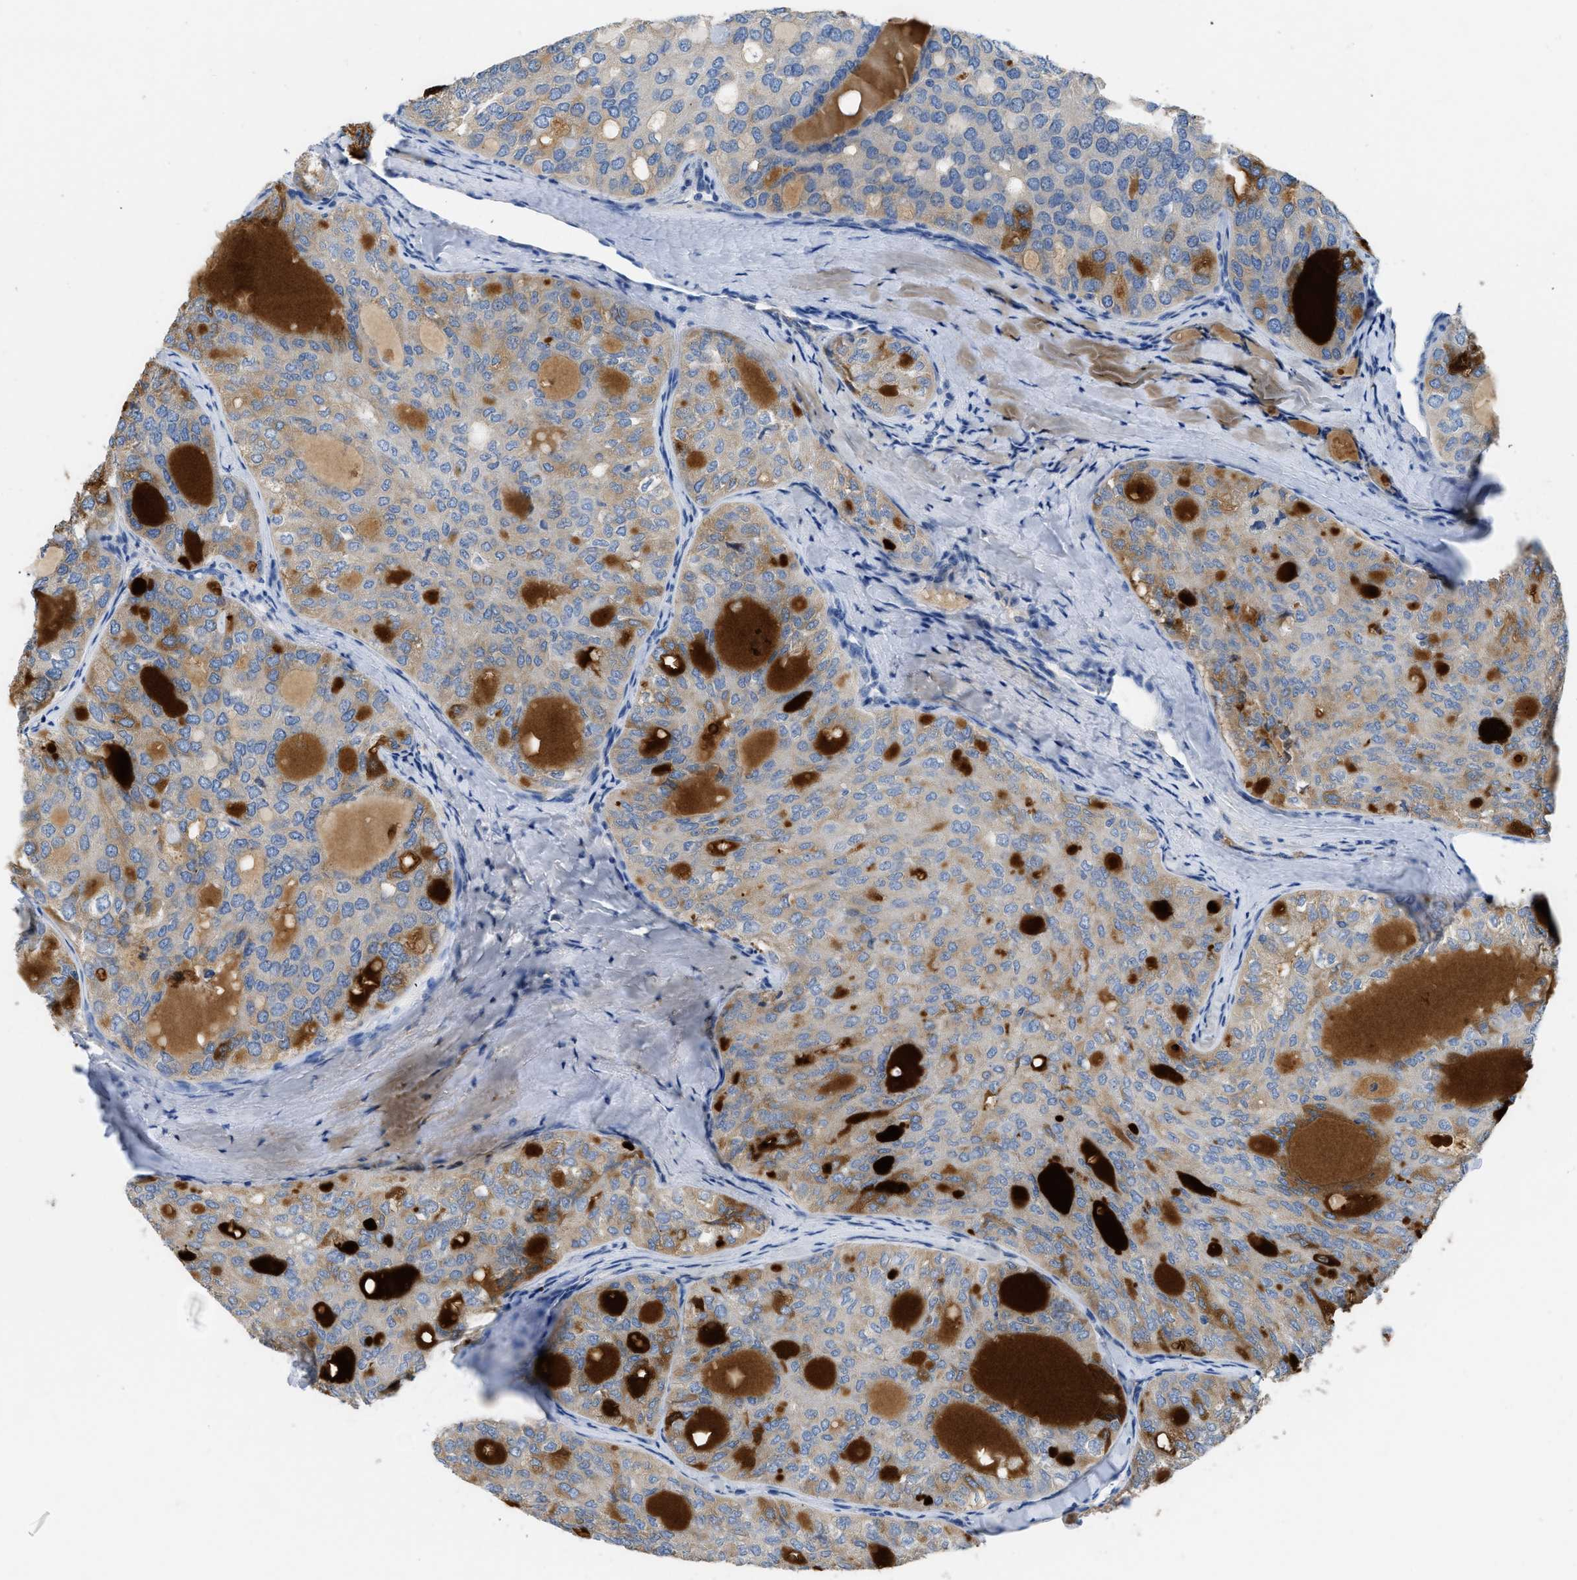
{"staining": {"intensity": "weak", "quantity": "25%-75%", "location": "cytoplasmic/membranous"}, "tissue": "thyroid cancer", "cell_type": "Tumor cells", "image_type": "cancer", "snomed": [{"axis": "morphology", "description": "Follicular adenoma carcinoma, NOS"}, {"axis": "topography", "description": "Thyroid gland"}], "caption": "Immunohistochemical staining of thyroid cancer shows weak cytoplasmic/membranous protein expression in approximately 25%-75% of tumor cells.", "gene": "C1S", "patient": {"sex": "male", "age": 75}}